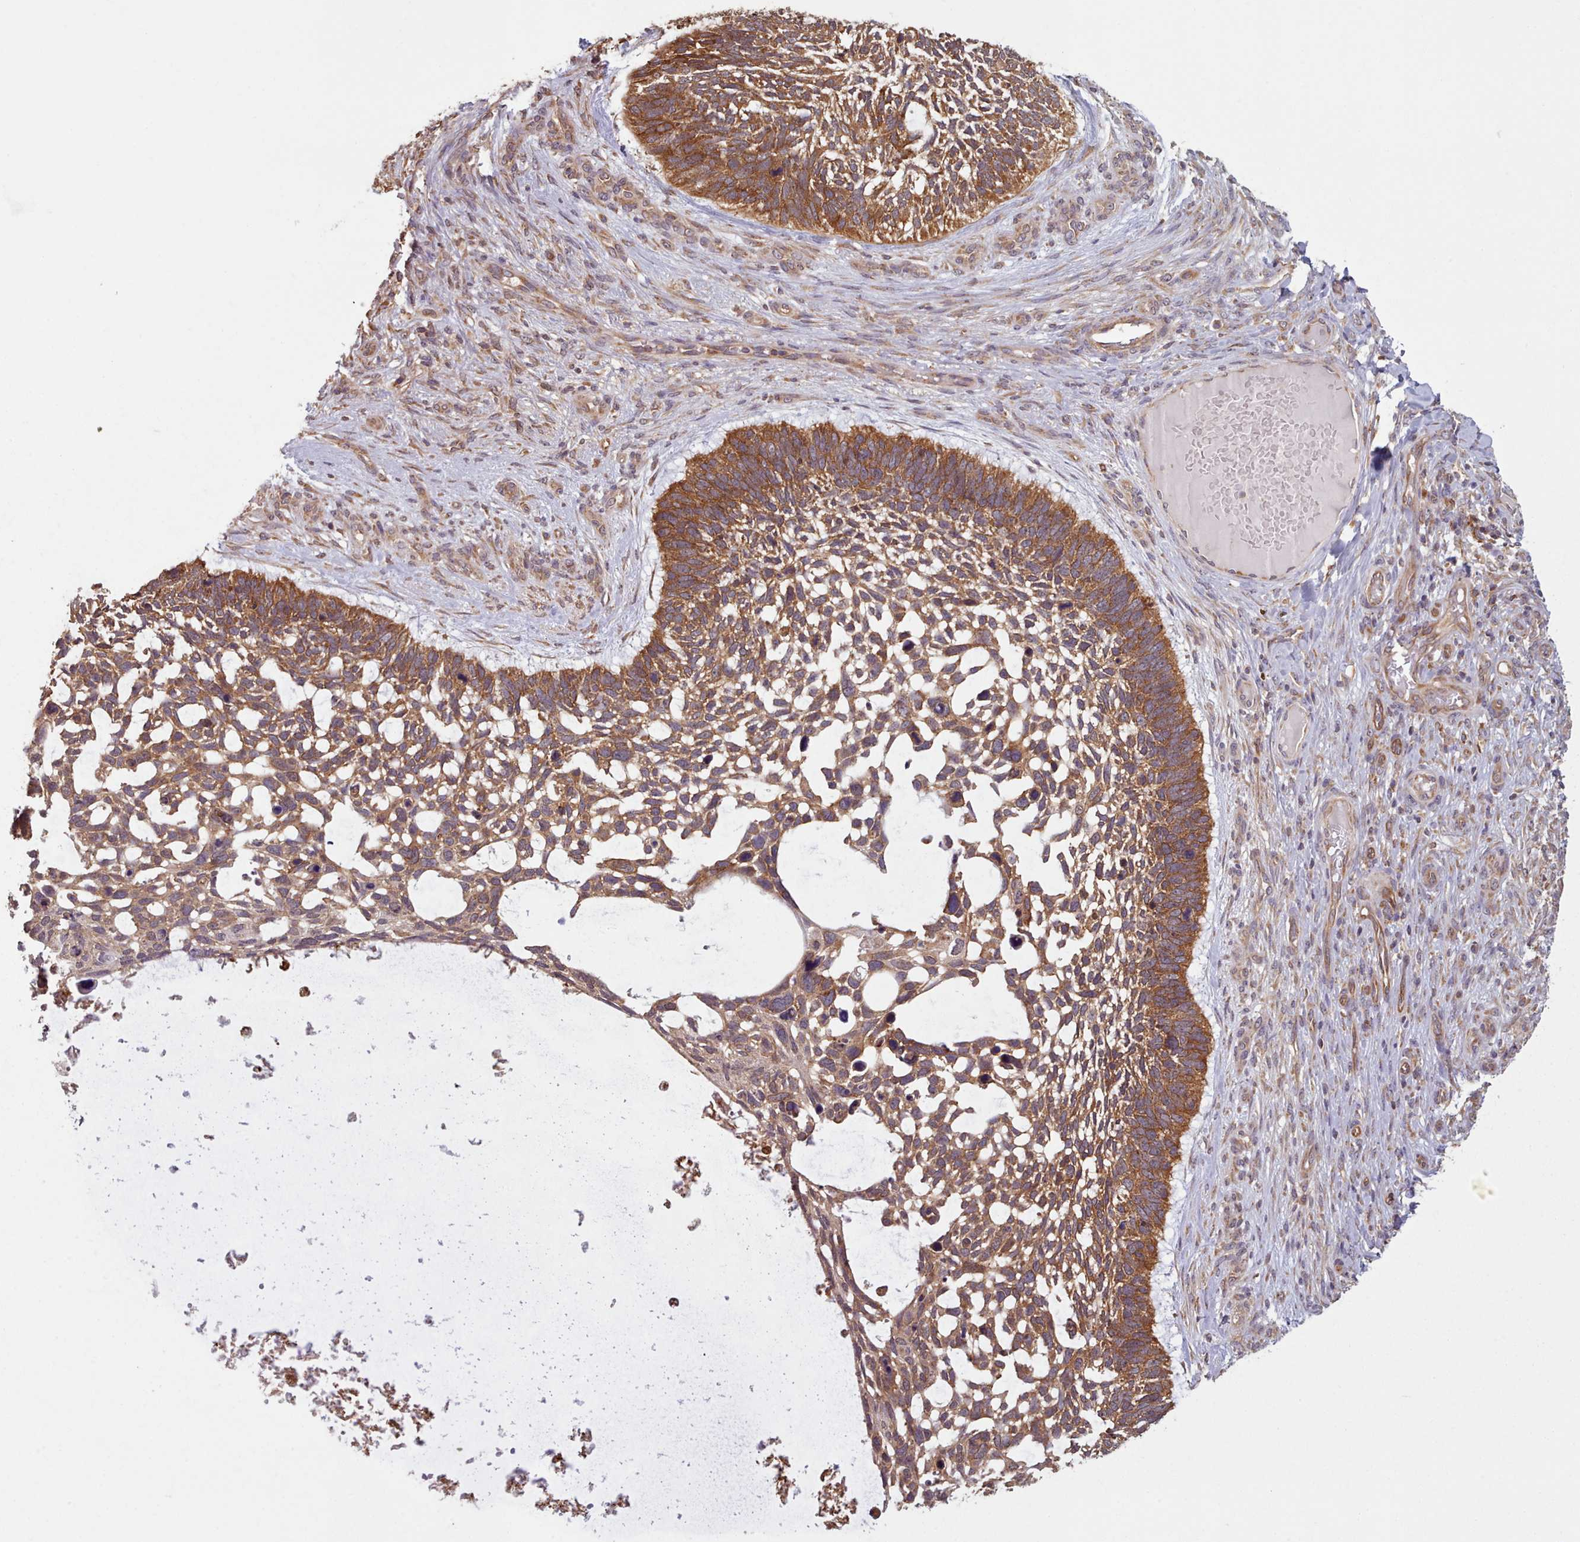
{"staining": {"intensity": "strong", "quantity": ">75%", "location": "cytoplasmic/membranous"}, "tissue": "skin cancer", "cell_type": "Tumor cells", "image_type": "cancer", "snomed": [{"axis": "morphology", "description": "Basal cell carcinoma"}, {"axis": "topography", "description": "Skin"}], "caption": "A brown stain labels strong cytoplasmic/membranous expression of a protein in basal cell carcinoma (skin) tumor cells.", "gene": "CRYBG1", "patient": {"sex": "male", "age": 88}}